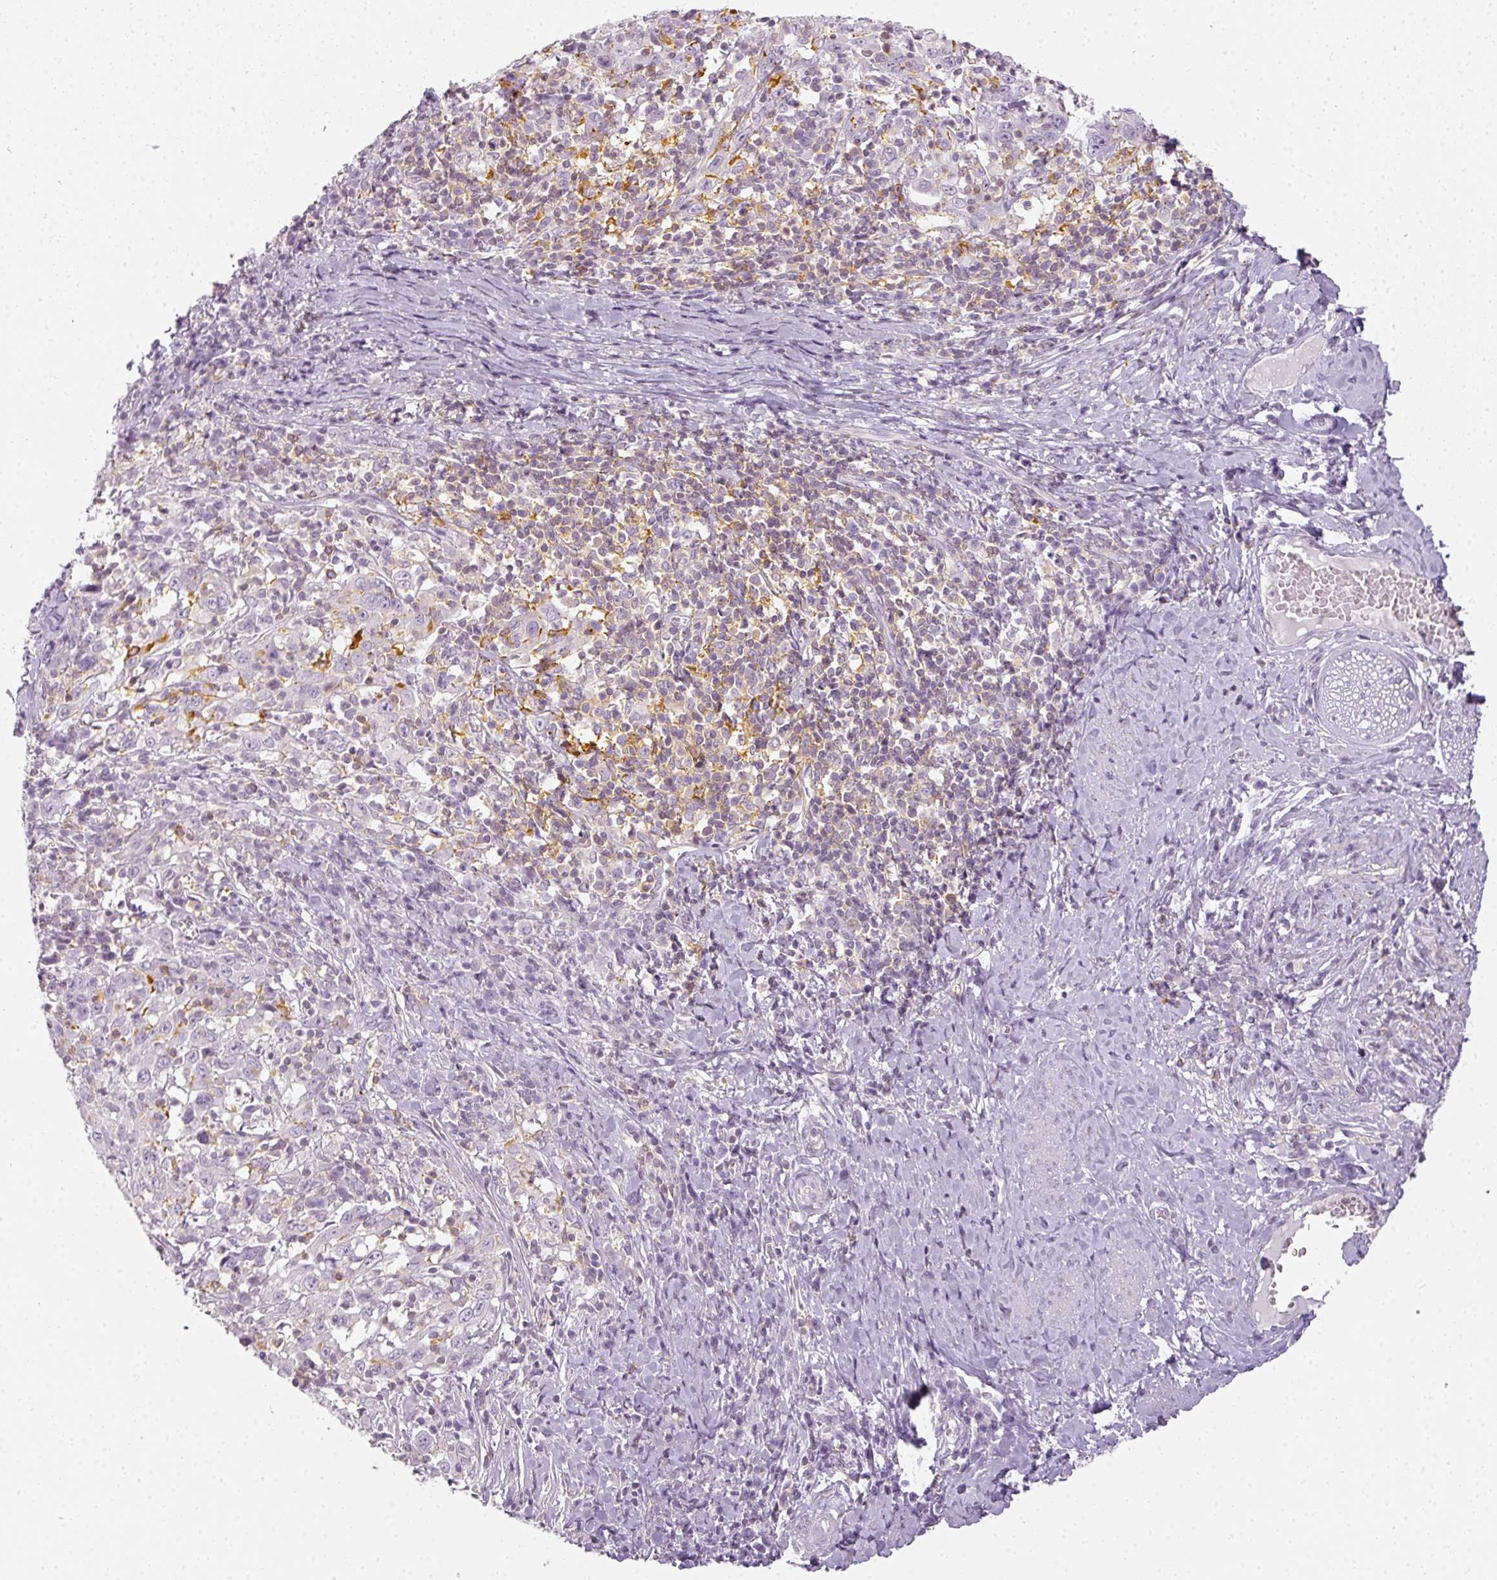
{"staining": {"intensity": "weak", "quantity": "<25%", "location": "cytoplasmic/membranous"}, "tissue": "cervical cancer", "cell_type": "Tumor cells", "image_type": "cancer", "snomed": [{"axis": "morphology", "description": "Squamous cell carcinoma, NOS"}, {"axis": "topography", "description": "Cervix"}], "caption": "Tumor cells are negative for protein expression in human cervical squamous cell carcinoma.", "gene": "TMEM42", "patient": {"sex": "female", "age": 46}}